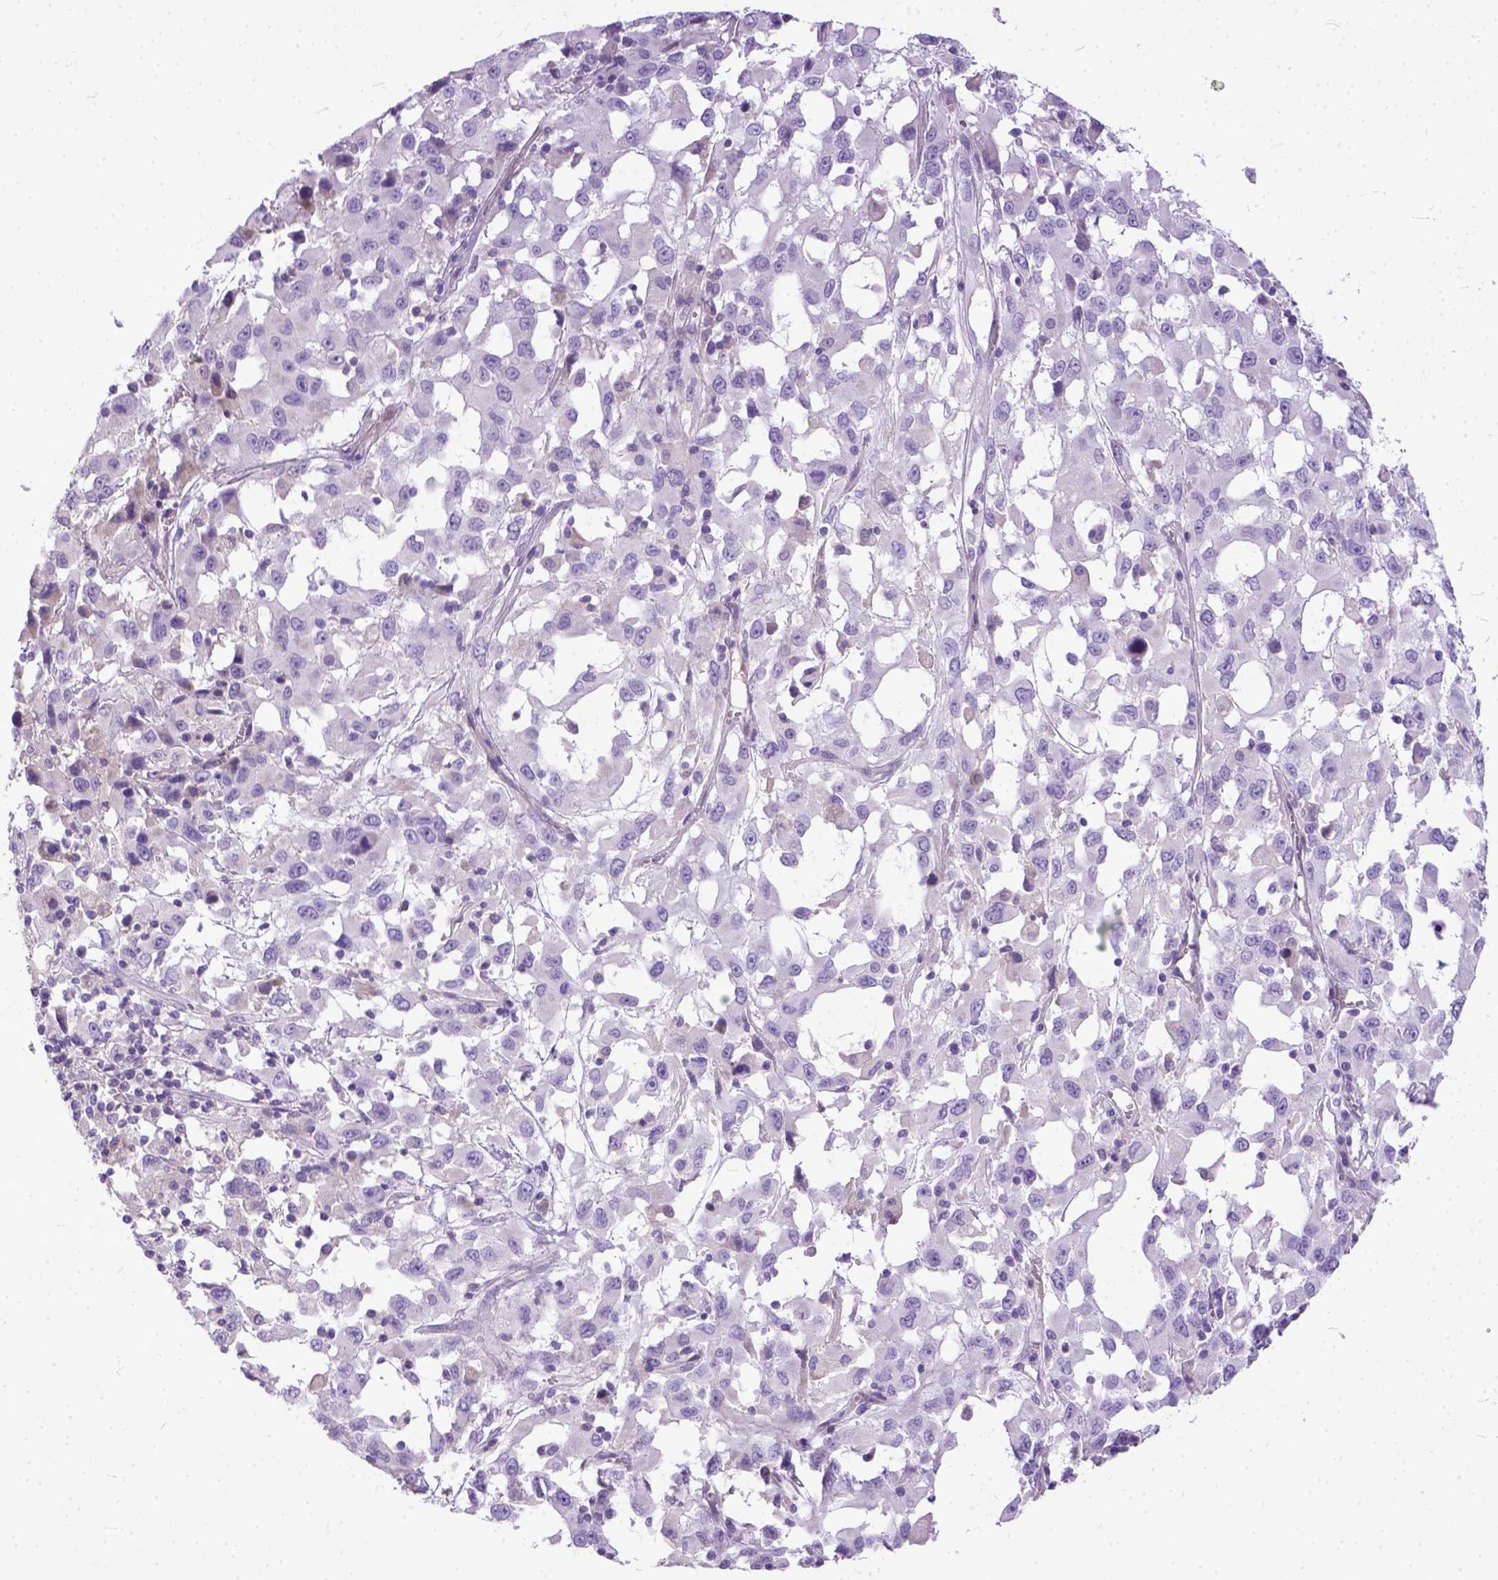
{"staining": {"intensity": "negative", "quantity": "none", "location": "none"}, "tissue": "melanoma", "cell_type": "Tumor cells", "image_type": "cancer", "snomed": [{"axis": "morphology", "description": "Malignant melanoma, Metastatic site"}, {"axis": "topography", "description": "Soft tissue"}], "caption": "High magnification brightfield microscopy of malignant melanoma (metastatic site) stained with DAB (brown) and counterstained with hematoxylin (blue): tumor cells show no significant positivity. (DAB immunohistochemistry with hematoxylin counter stain).", "gene": "PLK5", "patient": {"sex": "male", "age": 50}}